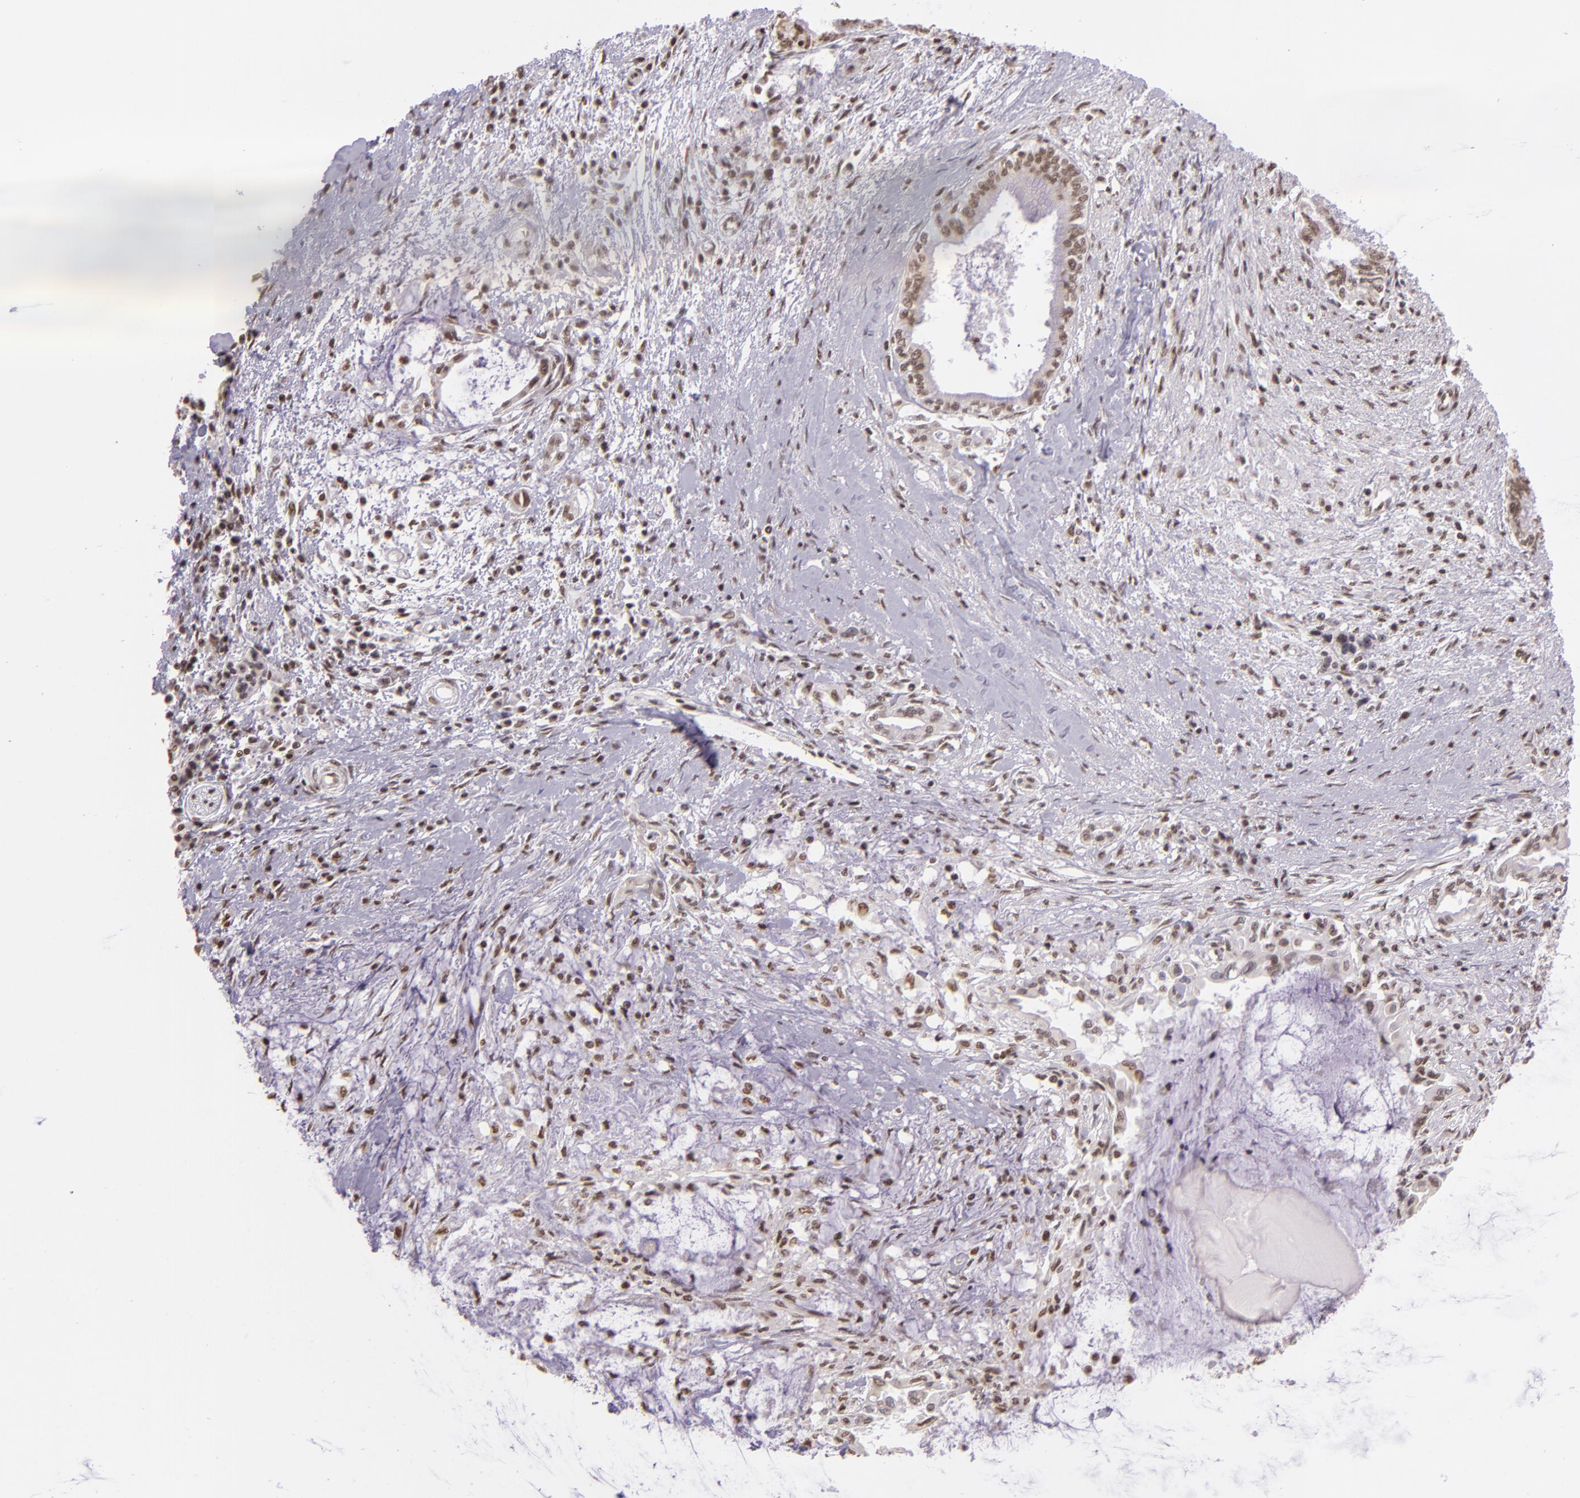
{"staining": {"intensity": "weak", "quantity": "25%-75%", "location": "nuclear"}, "tissue": "pancreatic cancer", "cell_type": "Tumor cells", "image_type": "cancer", "snomed": [{"axis": "morphology", "description": "Adenocarcinoma, NOS"}, {"axis": "topography", "description": "Pancreas"}], "caption": "A high-resolution photomicrograph shows immunohistochemistry (IHC) staining of pancreatic cancer (adenocarcinoma), which demonstrates weak nuclear expression in approximately 25%-75% of tumor cells. The protein of interest is shown in brown color, while the nuclei are stained blue.", "gene": "USF1", "patient": {"sex": "female", "age": 64}}